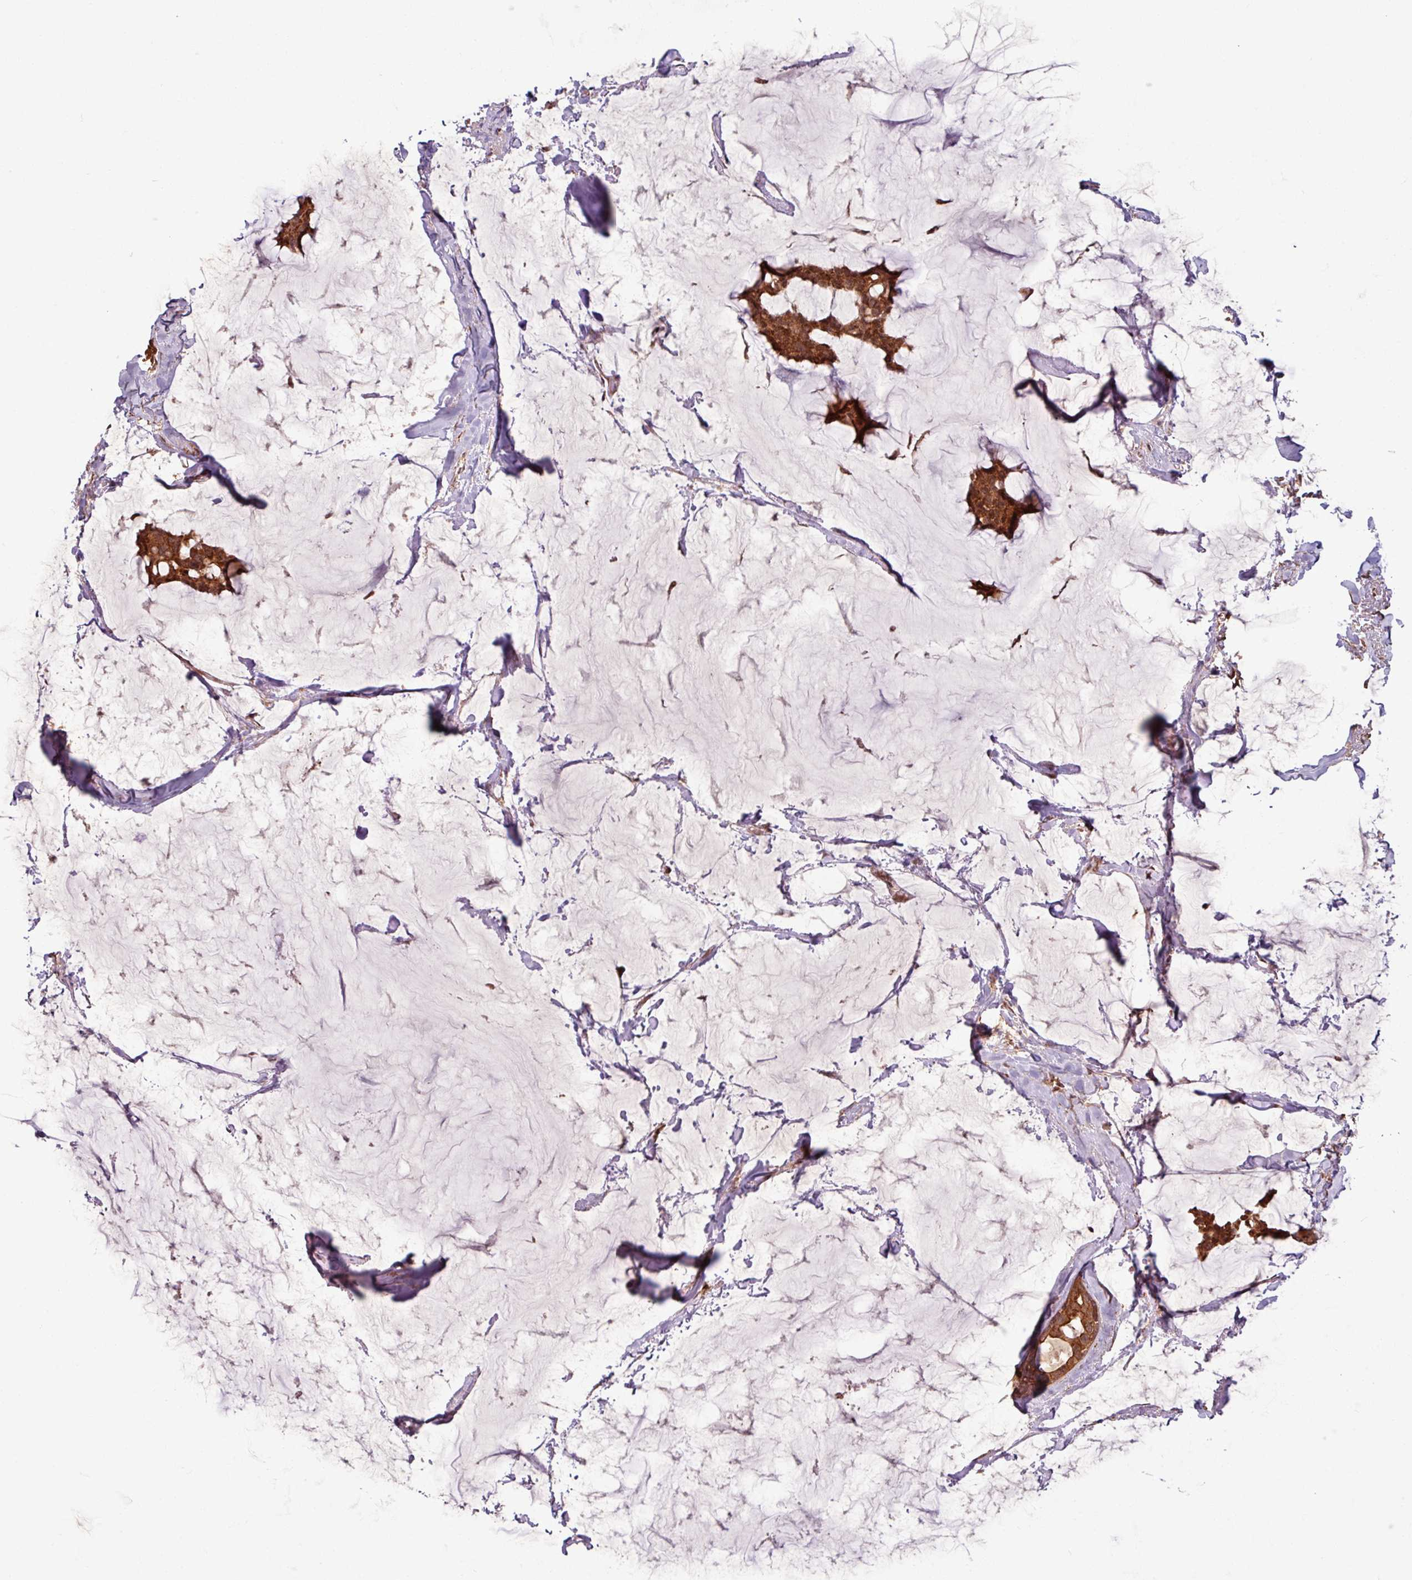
{"staining": {"intensity": "strong", "quantity": ">75%", "location": "cytoplasmic/membranous"}, "tissue": "breast cancer", "cell_type": "Tumor cells", "image_type": "cancer", "snomed": [{"axis": "morphology", "description": "Duct carcinoma"}, {"axis": "topography", "description": "Breast"}], "caption": "Breast cancer stained with DAB (3,3'-diaminobenzidine) IHC exhibits high levels of strong cytoplasmic/membranous staining in about >75% of tumor cells.", "gene": "OR6B1", "patient": {"sex": "female", "age": 93}}